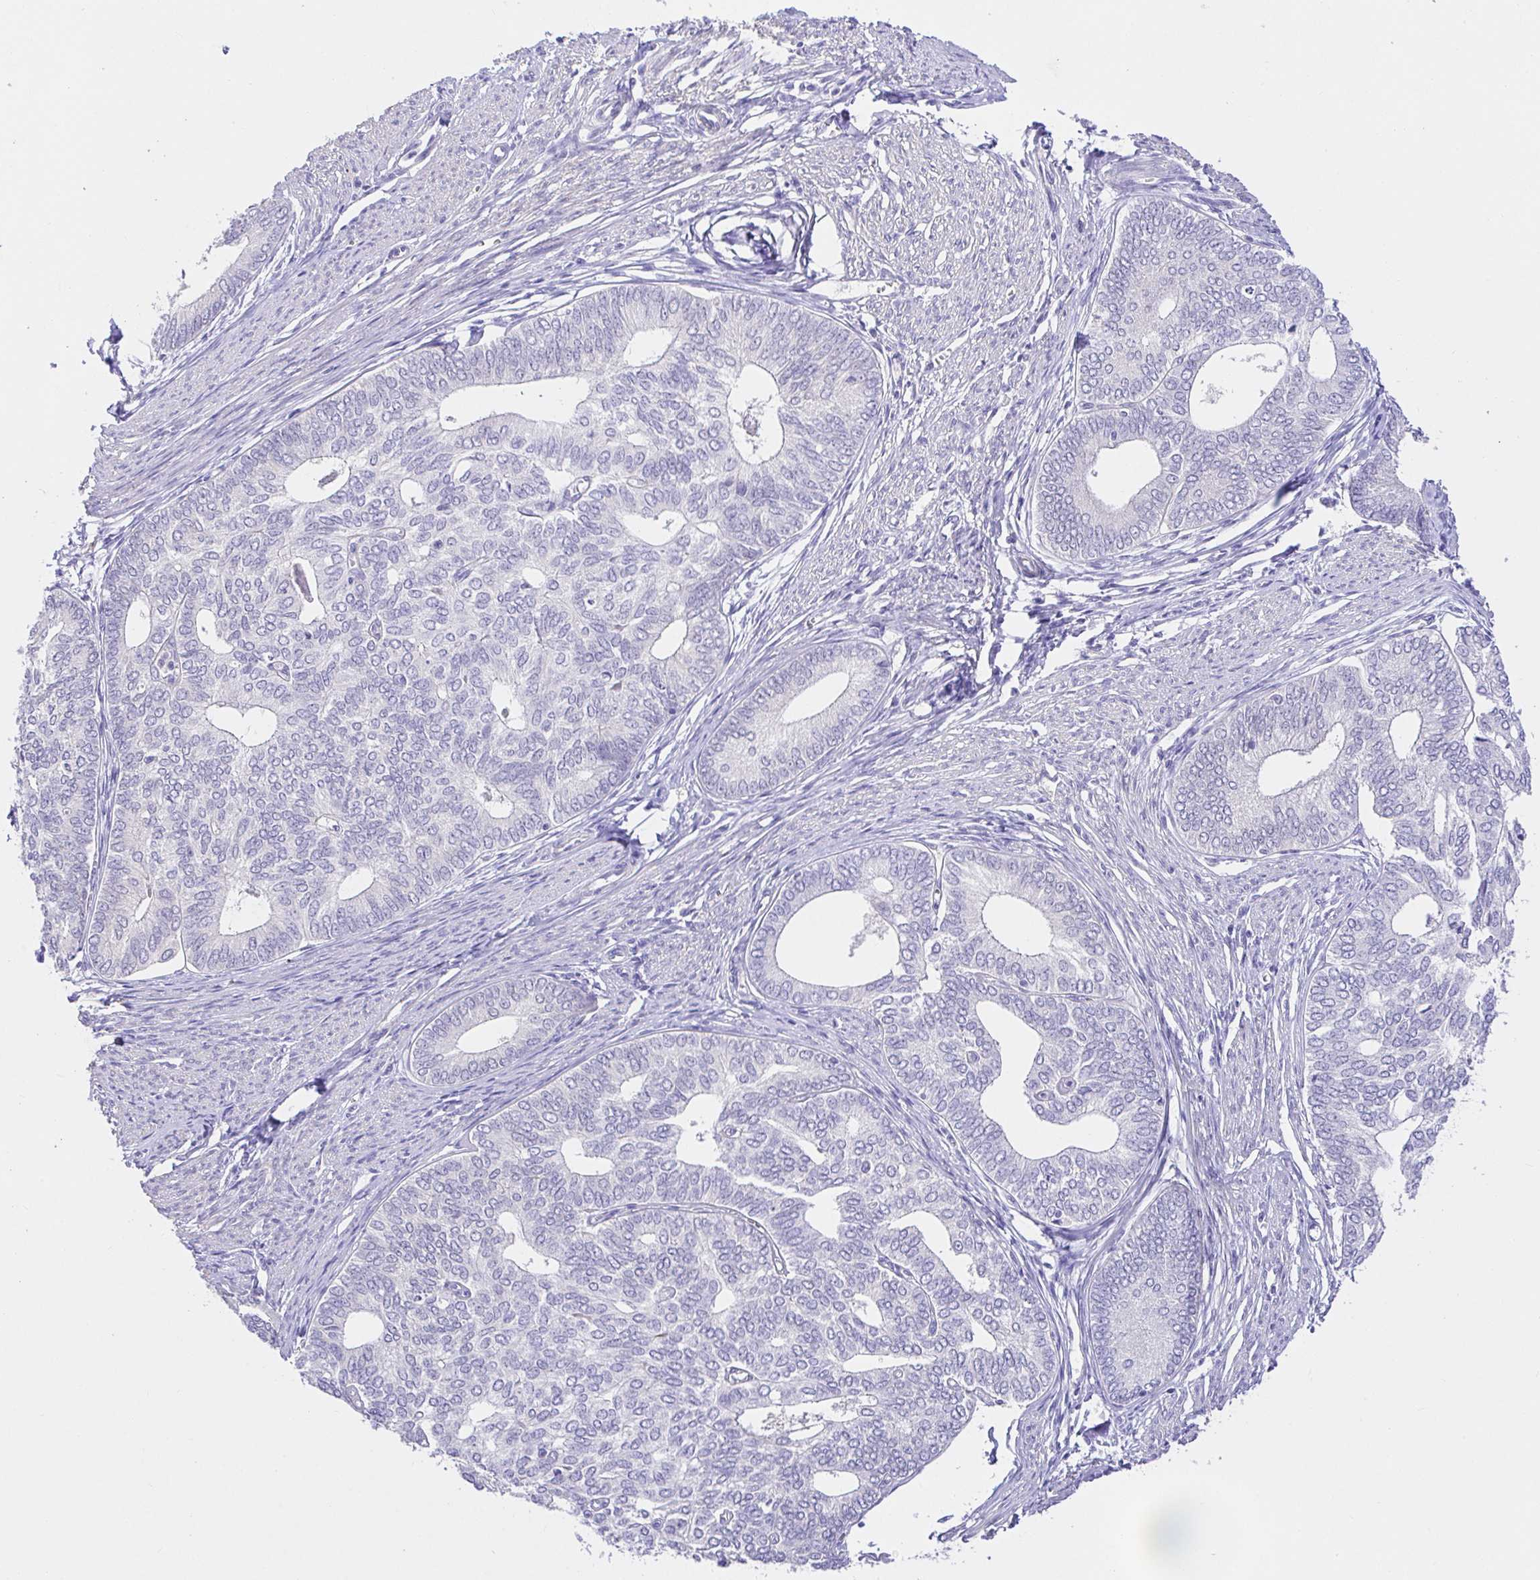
{"staining": {"intensity": "negative", "quantity": "none", "location": "none"}, "tissue": "endometrial cancer", "cell_type": "Tumor cells", "image_type": "cancer", "snomed": [{"axis": "morphology", "description": "Adenocarcinoma, NOS"}, {"axis": "topography", "description": "Endometrium"}], "caption": "An image of endometrial adenocarcinoma stained for a protein exhibits no brown staining in tumor cells.", "gene": "CDO1", "patient": {"sex": "female", "age": 75}}